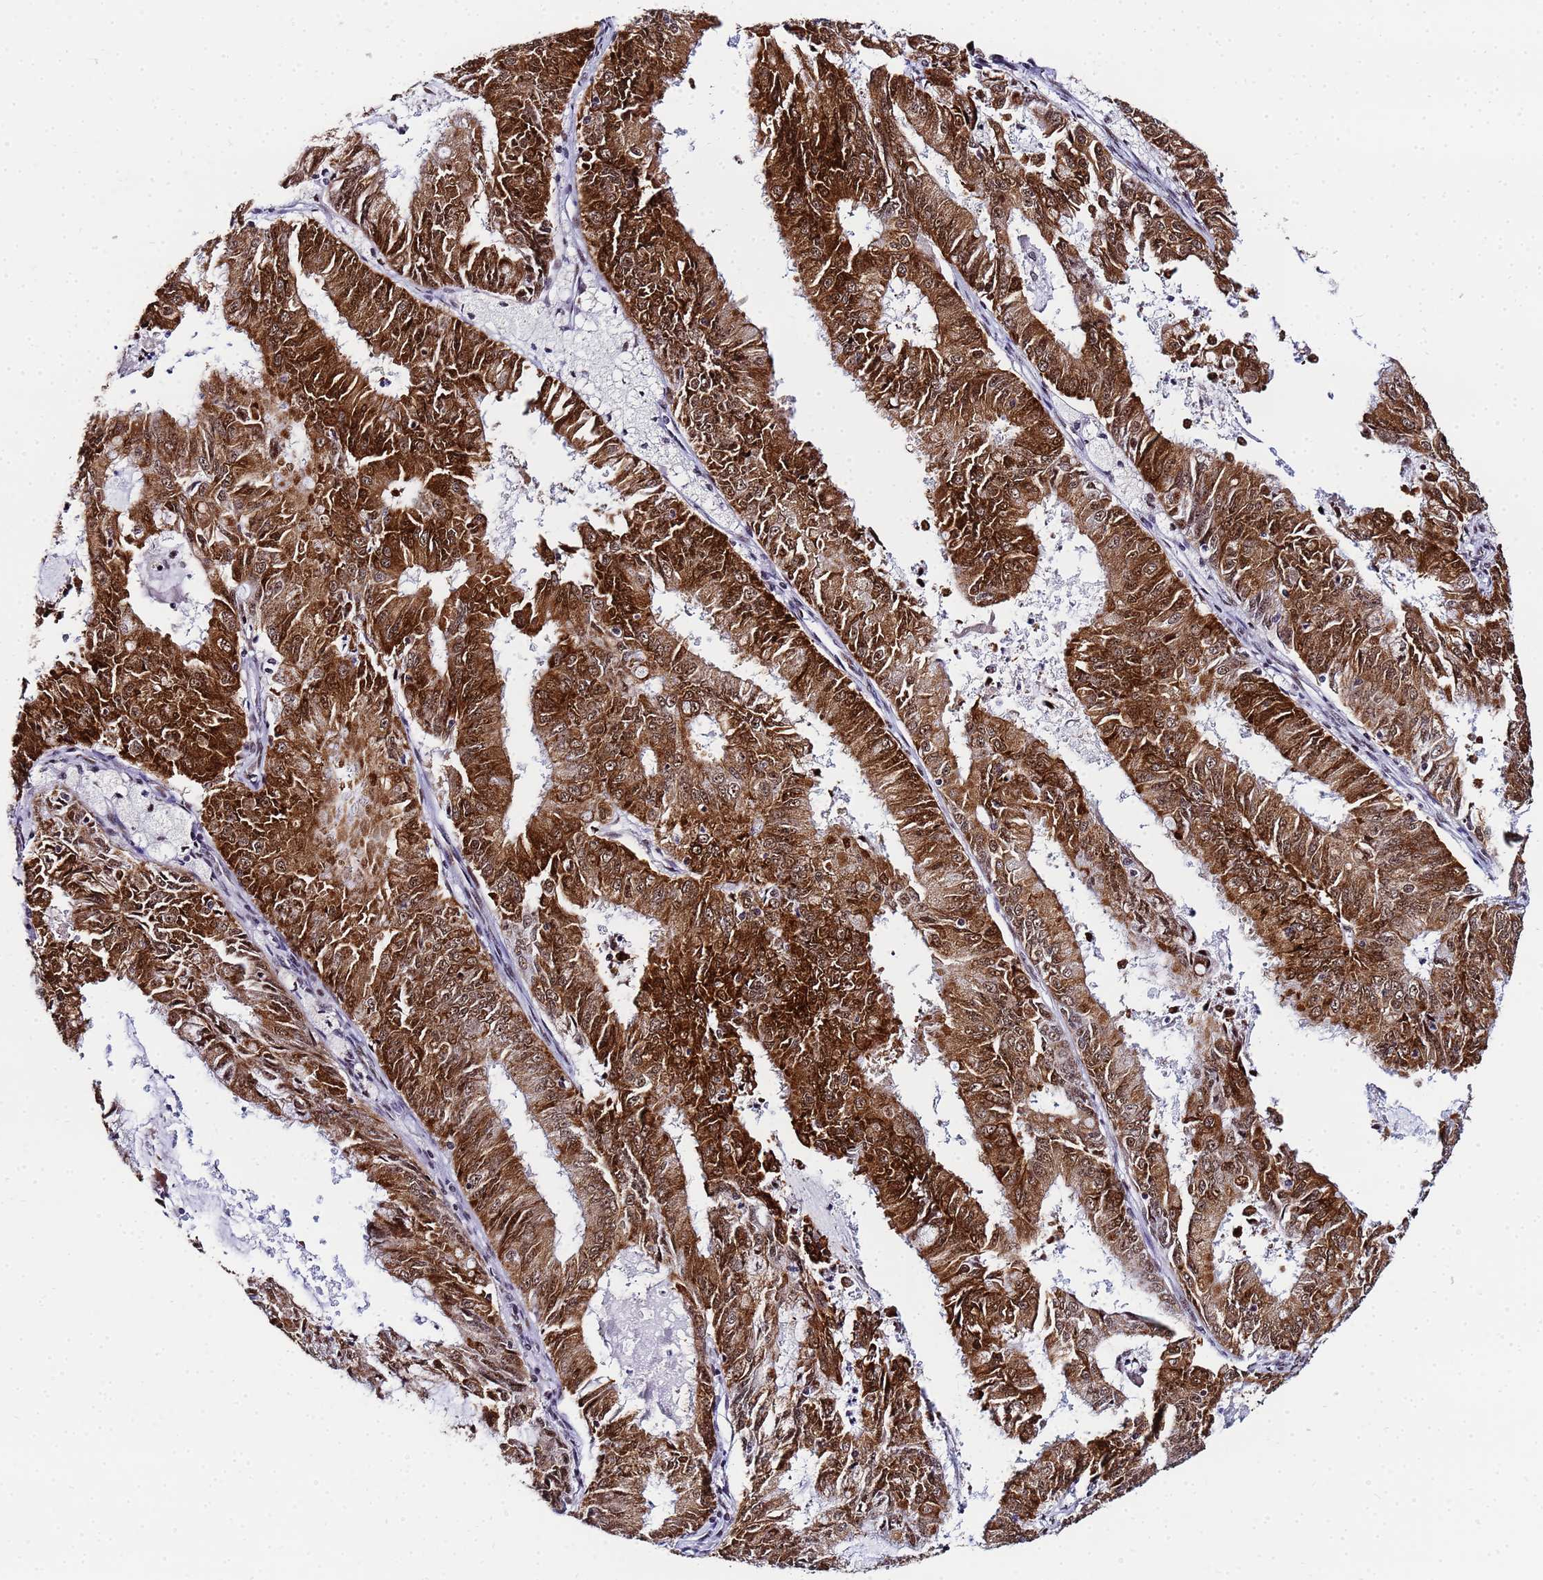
{"staining": {"intensity": "strong", "quantity": ">75%", "location": "cytoplasmic/membranous,nuclear"}, "tissue": "endometrial cancer", "cell_type": "Tumor cells", "image_type": "cancer", "snomed": [{"axis": "morphology", "description": "Adenocarcinoma, NOS"}, {"axis": "topography", "description": "Endometrium"}], "caption": "Brown immunohistochemical staining in human endometrial cancer (adenocarcinoma) exhibits strong cytoplasmic/membranous and nuclear expression in about >75% of tumor cells. The staining was performed using DAB (3,3'-diaminobenzidine) to visualize the protein expression in brown, while the nuclei were stained in blue with hematoxylin (Magnification: 20x).", "gene": "CKMT1A", "patient": {"sex": "female", "age": 57}}